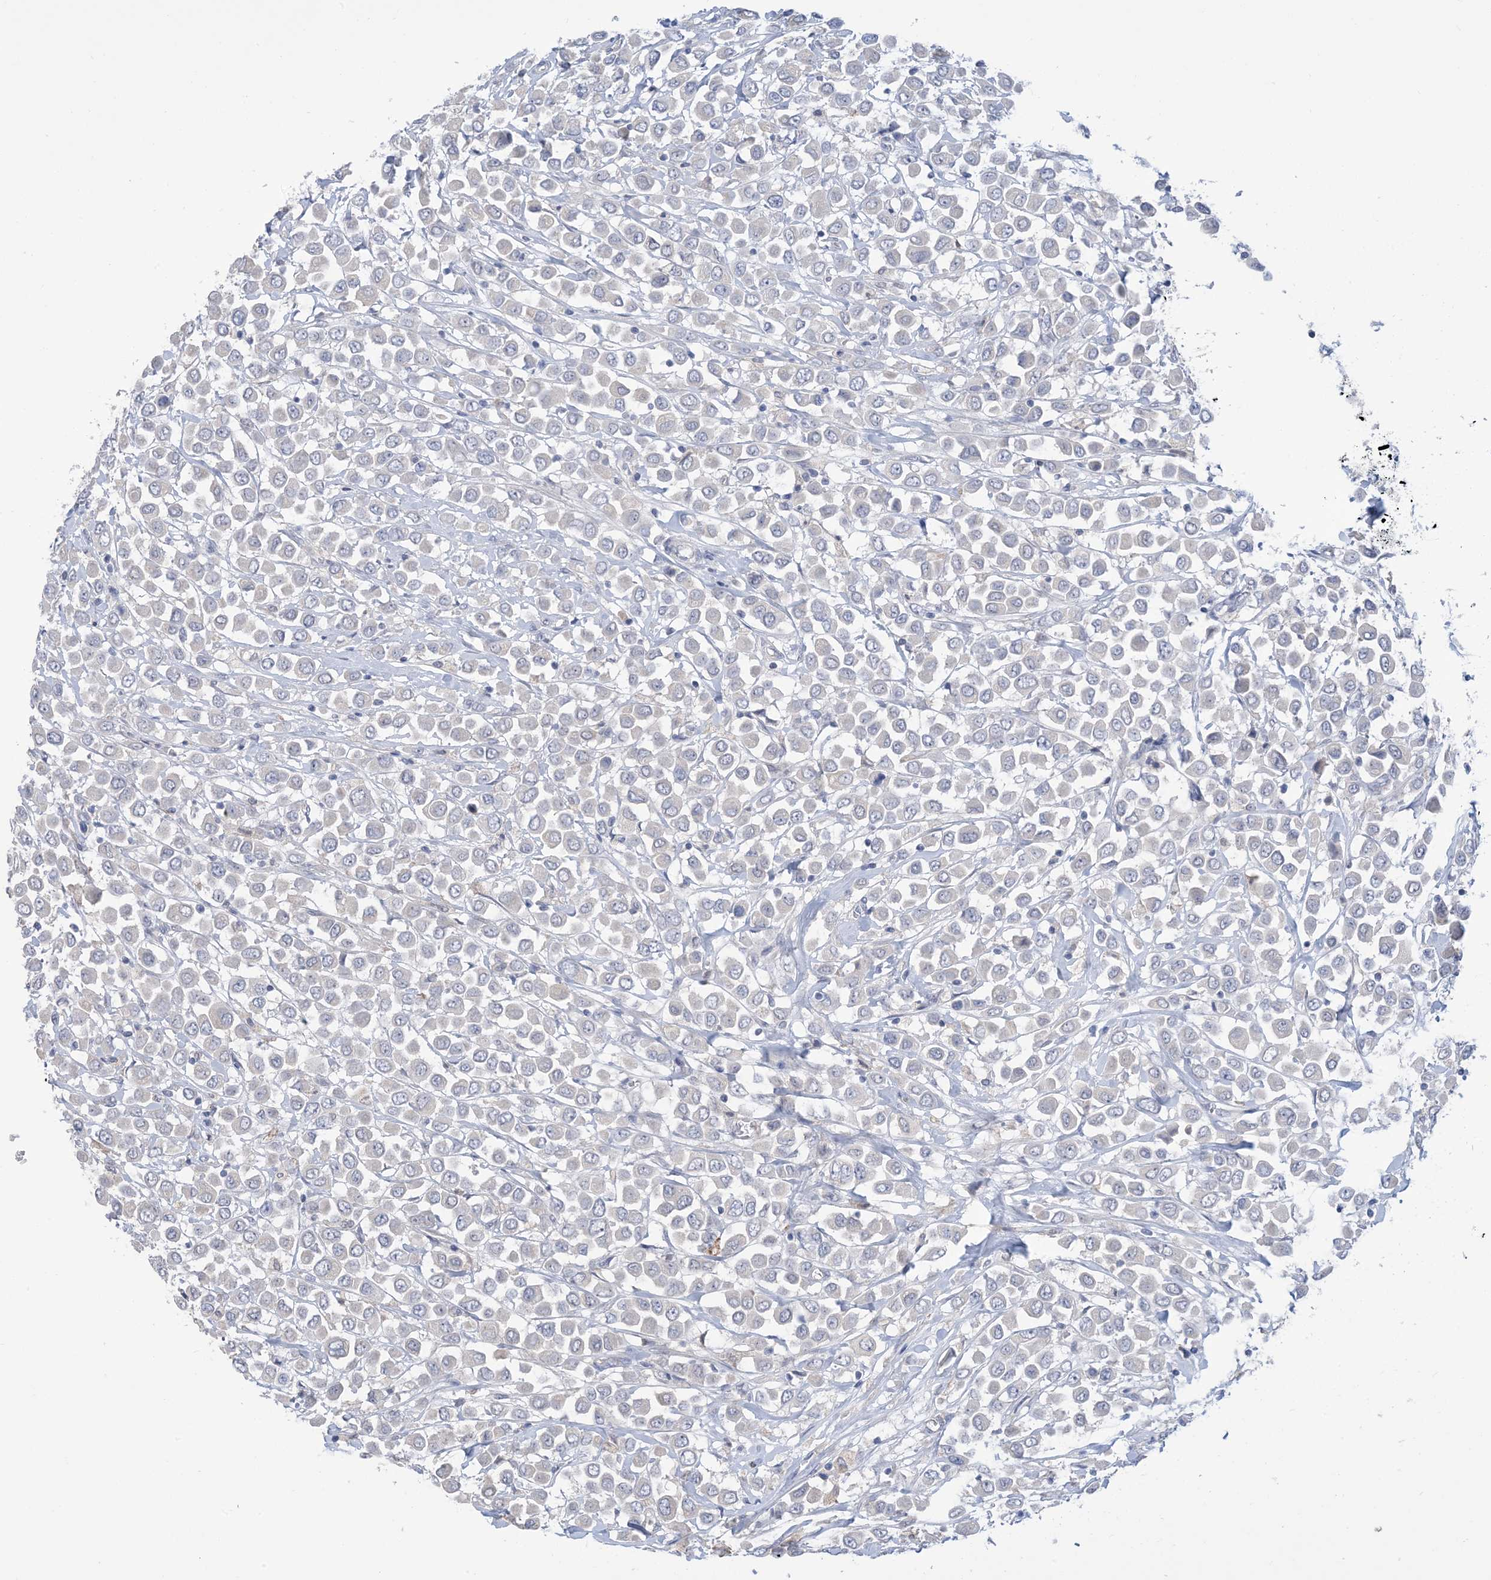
{"staining": {"intensity": "negative", "quantity": "none", "location": "none"}, "tissue": "breast cancer", "cell_type": "Tumor cells", "image_type": "cancer", "snomed": [{"axis": "morphology", "description": "Duct carcinoma"}, {"axis": "topography", "description": "Breast"}], "caption": "The image demonstrates no staining of tumor cells in infiltrating ductal carcinoma (breast).", "gene": "TTYH1", "patient": {"sex": "female", "age": 61}}